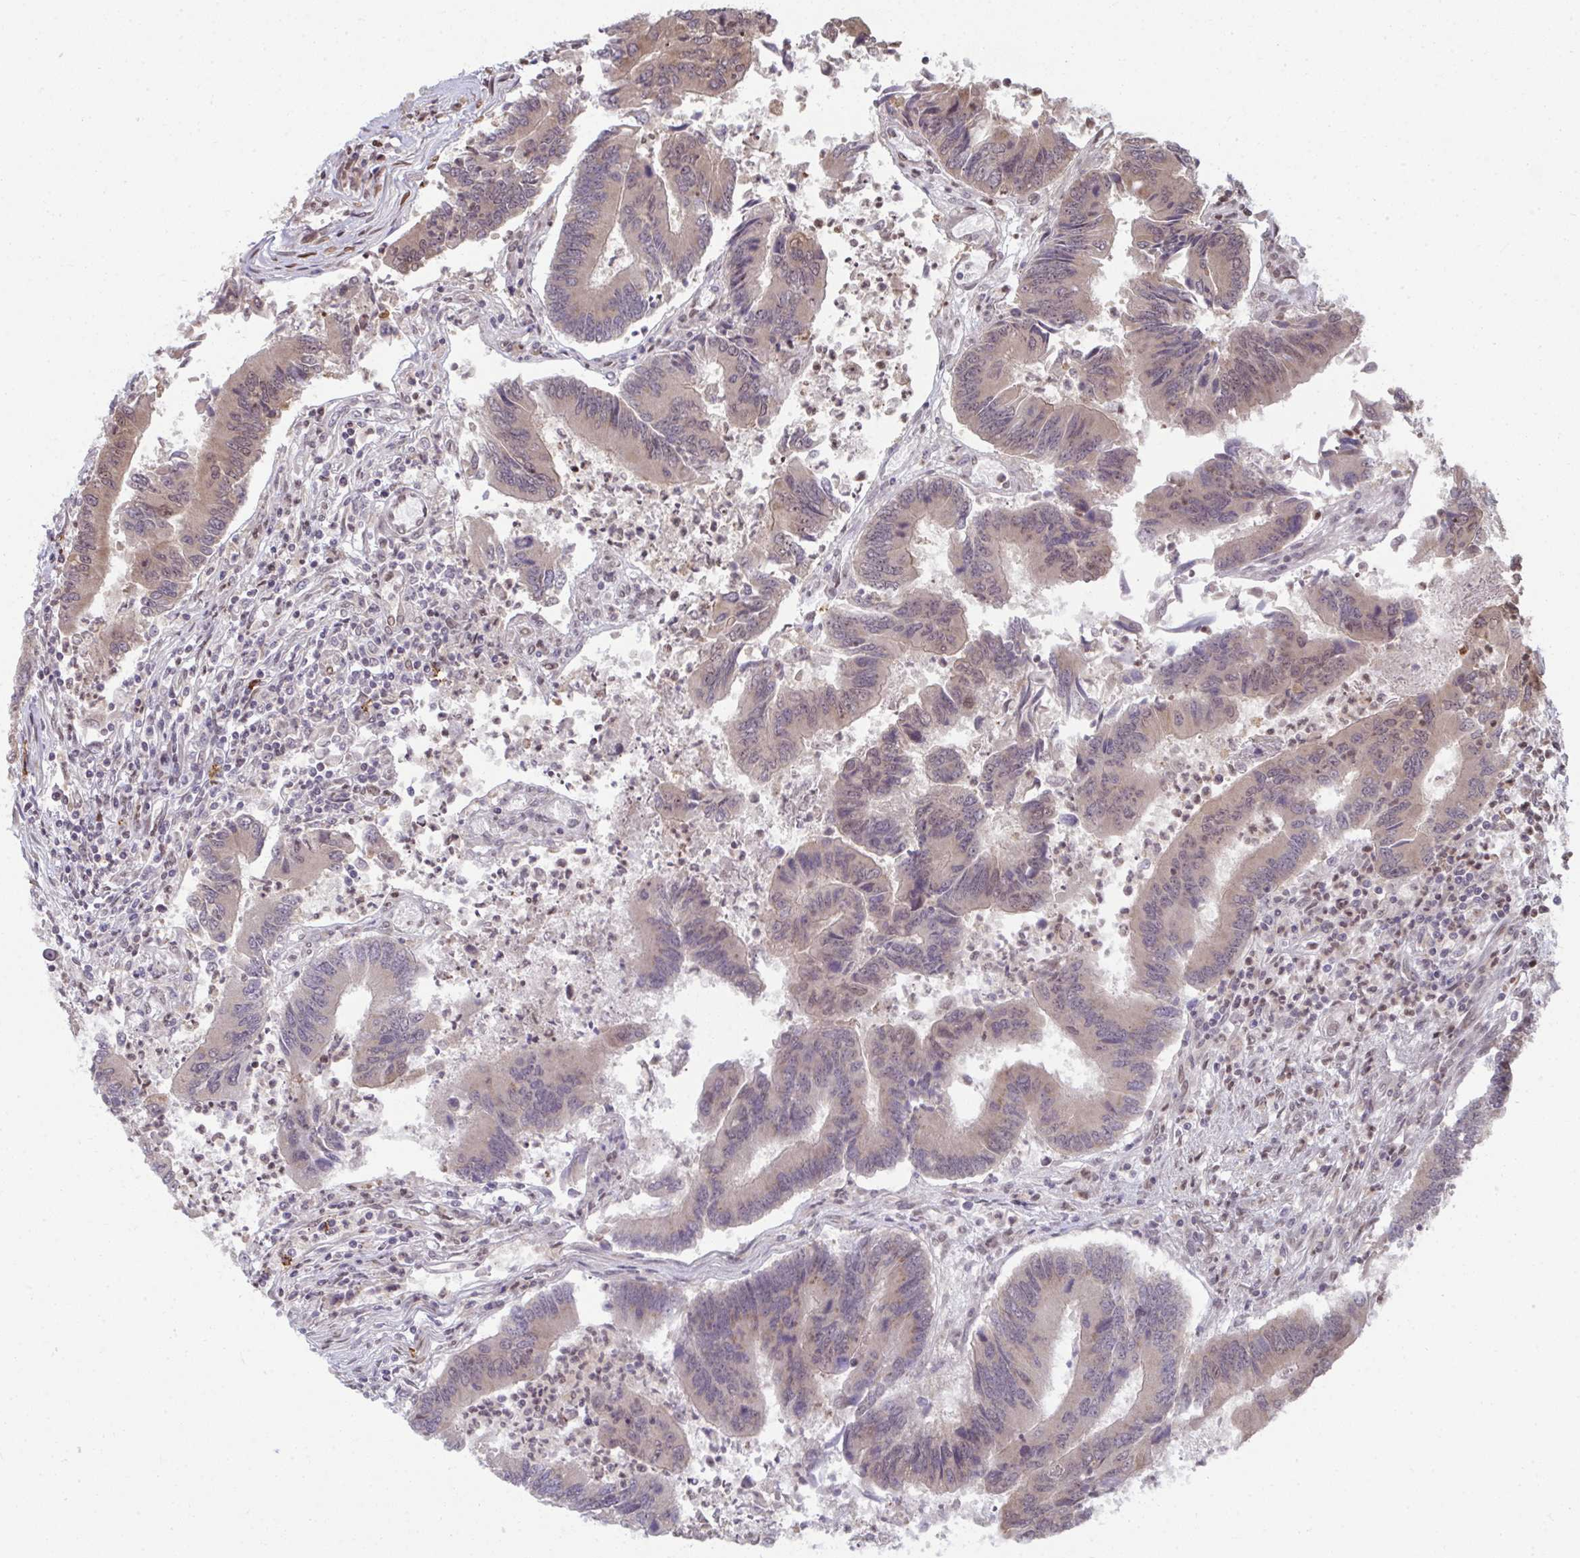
{"staining": {"intensity": "weak", "quantity": "25%-75%", "location": "nuclear"}, "tissue": "colorectal cancer", "cell_type": "Tumor cells", "image_type": "cancer", "snomed": [{"axis": "morphology", "description": "Adenocarcinoma, NOS"}, {"axis": "topography", "description": "Colon"}], "caption": "Tumor cells reveal low levels of weak nuclear expression in about 25%-75% of cells in adenocarcinoma (colorectal).", "gene": "UXT", "patient": {"sex": "female", "age": 67}}